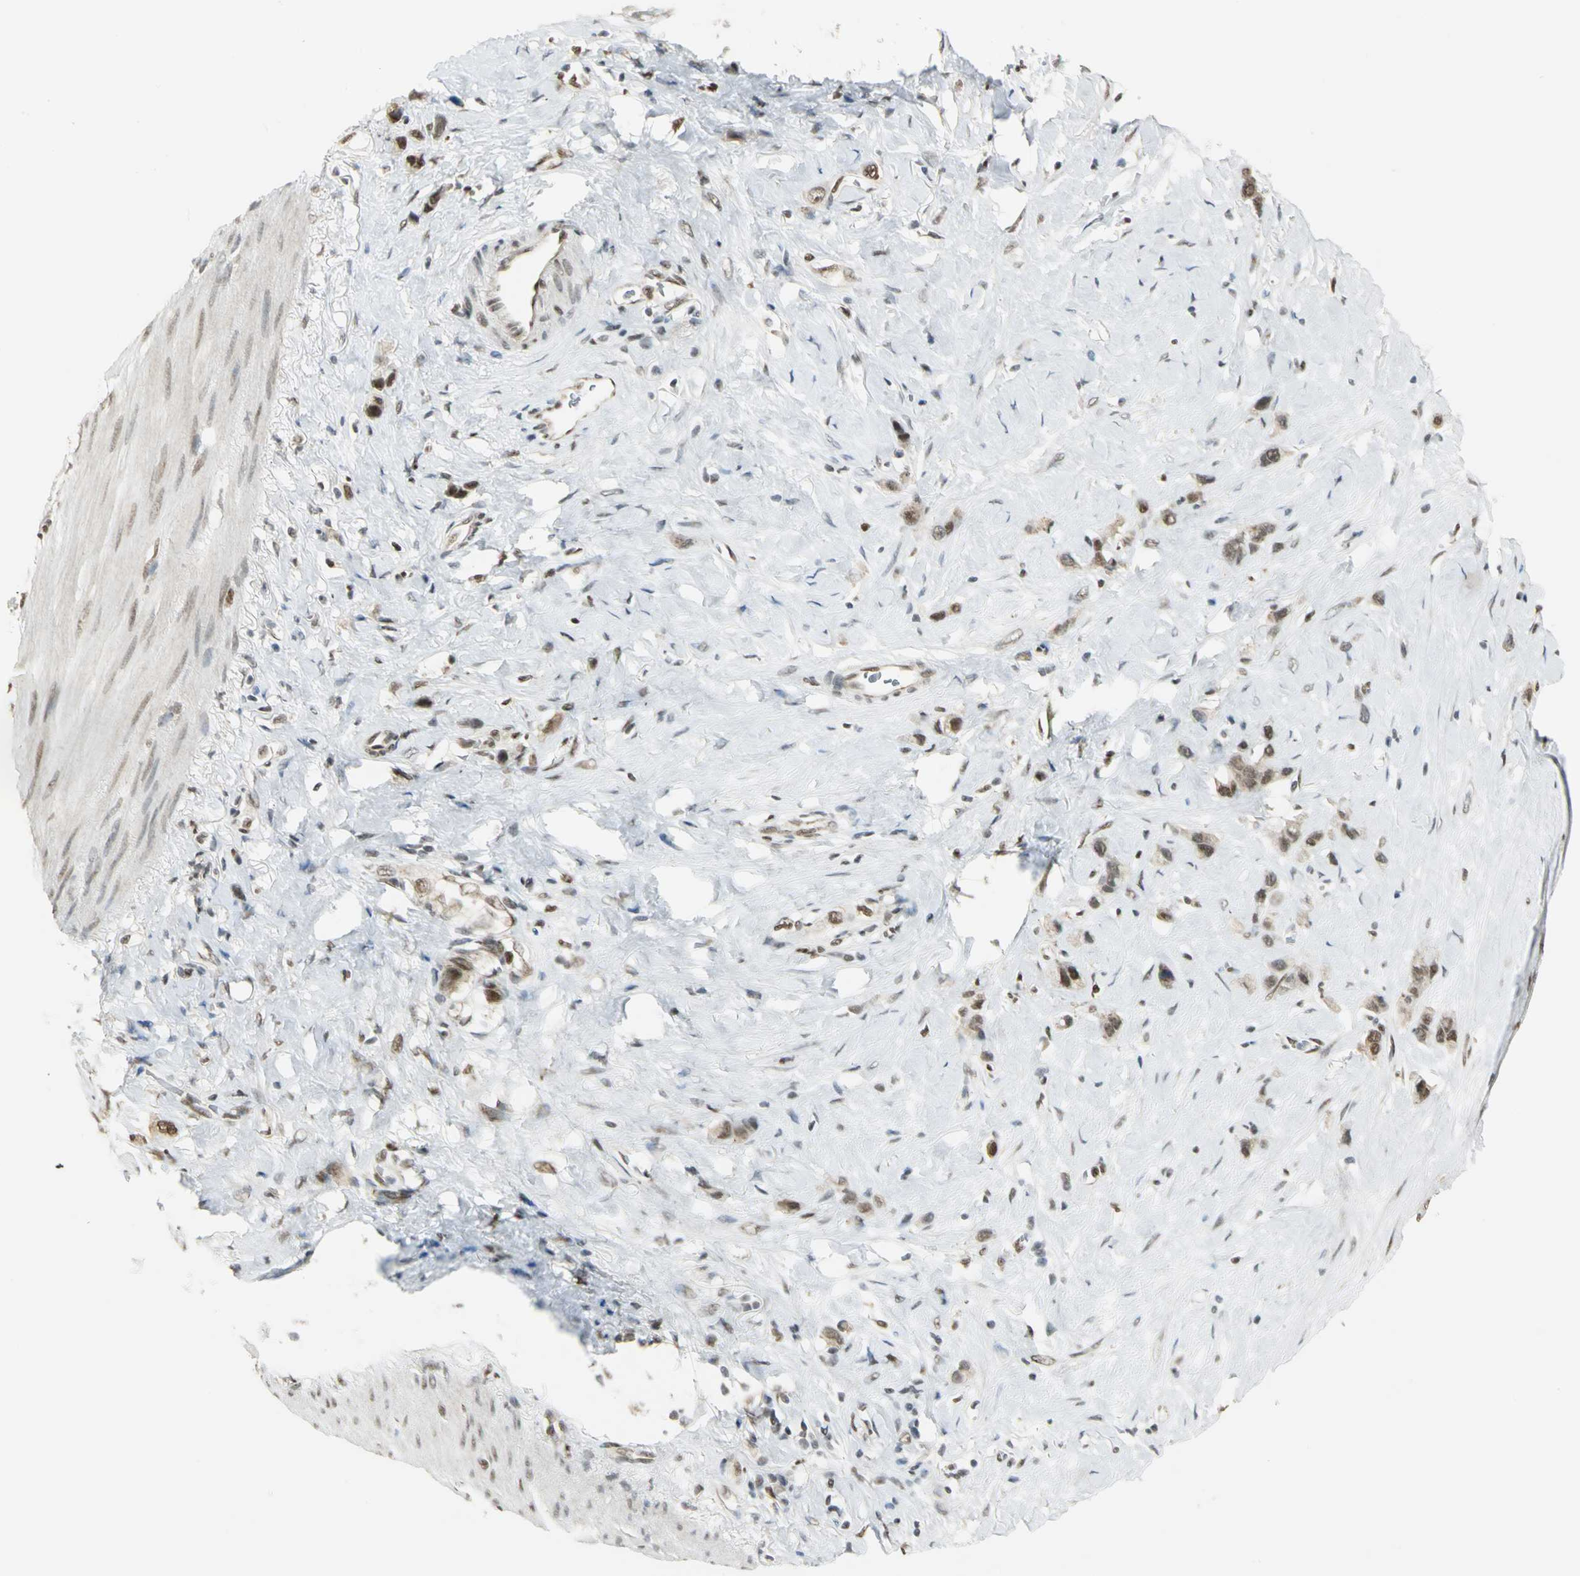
{"staining": {"intensity": "moderate", "quantity": ">75%", "location": "nuclear"}, "tissue": "stomach cancer", "cell_type": "Tumor cells", "image_type": "cancer", "snomed": [{"axis": "morphology", "description": "Normal tissue, NOS"}, {"axis": "morphology", "description": "Adenocarcinoma, NOS"}, {"axis": "morphology", "description": "Adenocarcinoma, High grade"}, {"axis": "topography", "description": "Stomach, upper"}, {"axis": "topography", "description": "Stomach"}], "caption": "Immunohistochemistry (DAB) staining of adenocarcinoma (high-grade) (stomach) shows moderate nuclear protein positivity in approximately >75% of tumor cells.", "gene": "DDX5", "patient": {"sex": "female", "age": 65}}